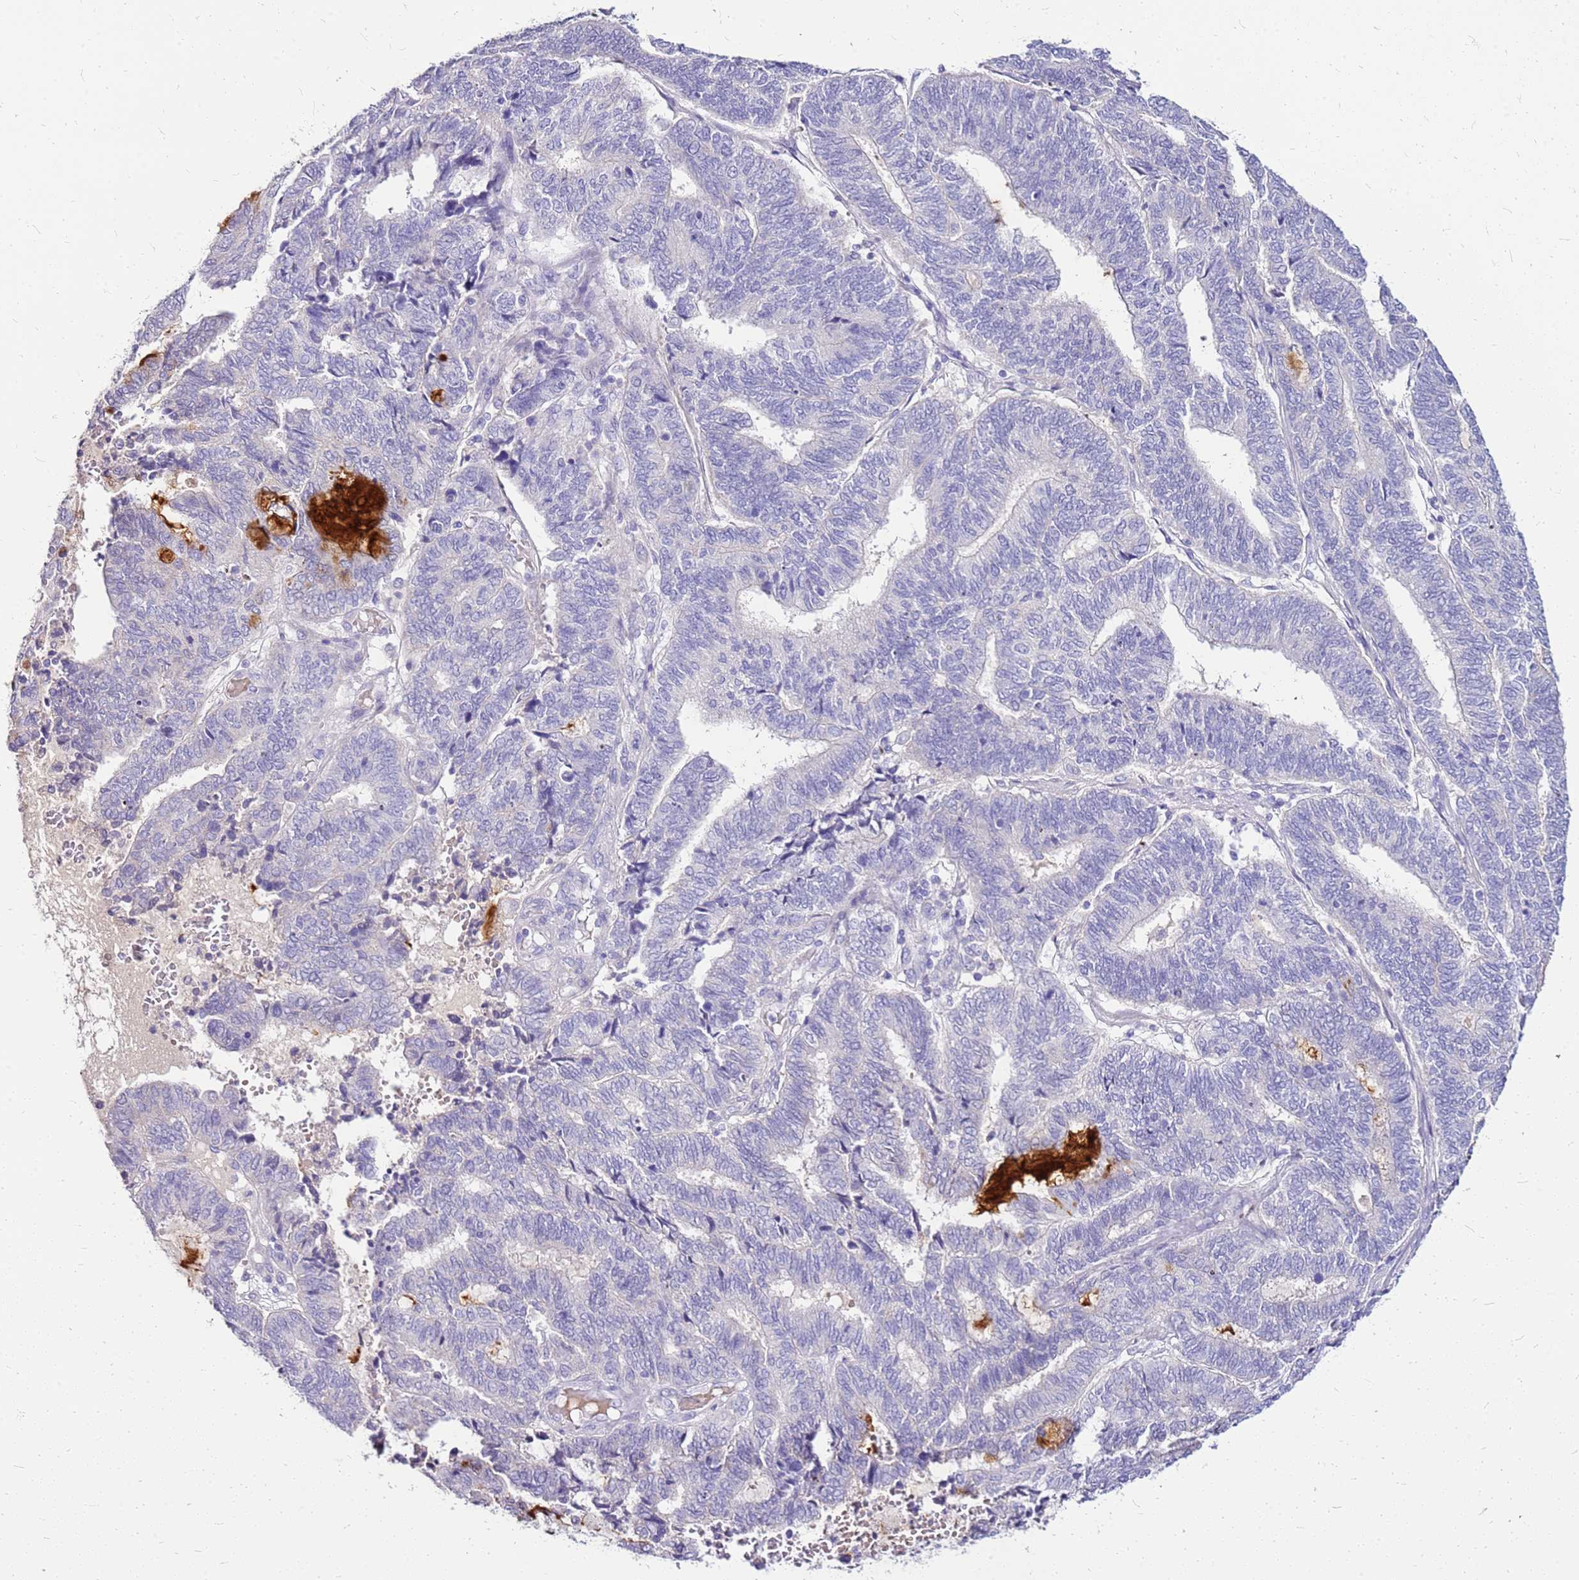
{"staining": {"intensity": "negative", "quantity": "none", "location": "none"}, "tissue": "endometrial cancer", "cell_type": "Tumor cells", "image_type": "cancer", "snomed": [{"axis": "morphology", "description": "Adenocarcinoma, NOS"}, {"axis": "topography", "description": "Uterus"}, {"axis": "topography", "description": "Endometrium"}], "caption": "An image of human adenocarcinoma (endometrial) is negative for staining in tumor cells.", "gene": "DCDC2B", "patient": {"sex": "female", "age": 70}}